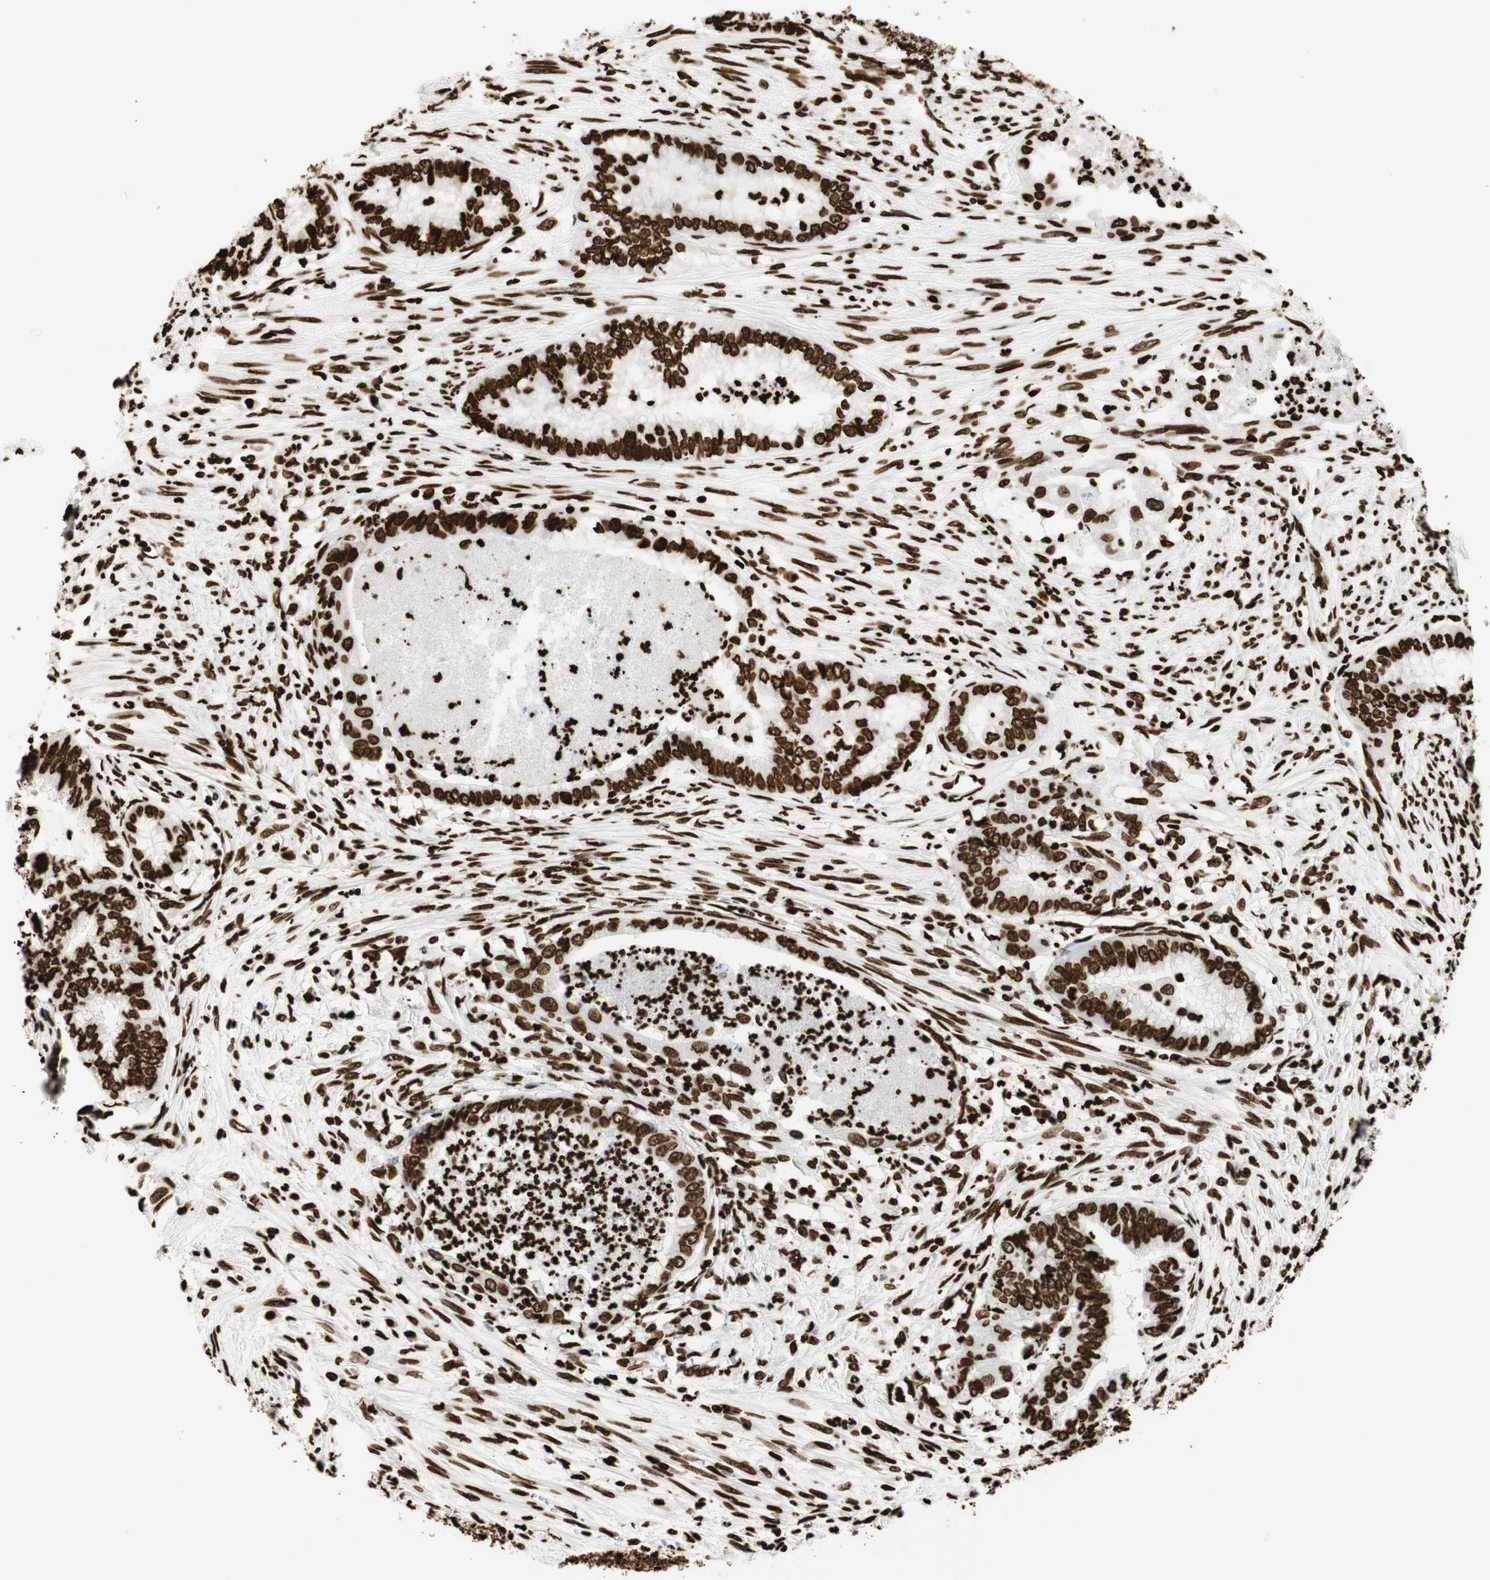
{"staining": {"intensity": "strong", "quantity": ">75%", "location": "nuclear"}, "tissue": "endometrial cancer", "cell_type": "Tumor cells", "image_type": "cancer", "snomed": [{"axis": "morphology", "description": "Necrosis, NOS"}, {"axis": "morphology", "description": "Adenocarcinoma, NOS"}, {"axis": "topography", "description": "Endometrium"}], "caption": "This is a photomicrograph of IHC staining of adenocarcinoma (endometrial), which shows strong expression in the nuclear of tumor cells.", "gene": "GLI2", "patient": {"sex": "female", "age": 79}}